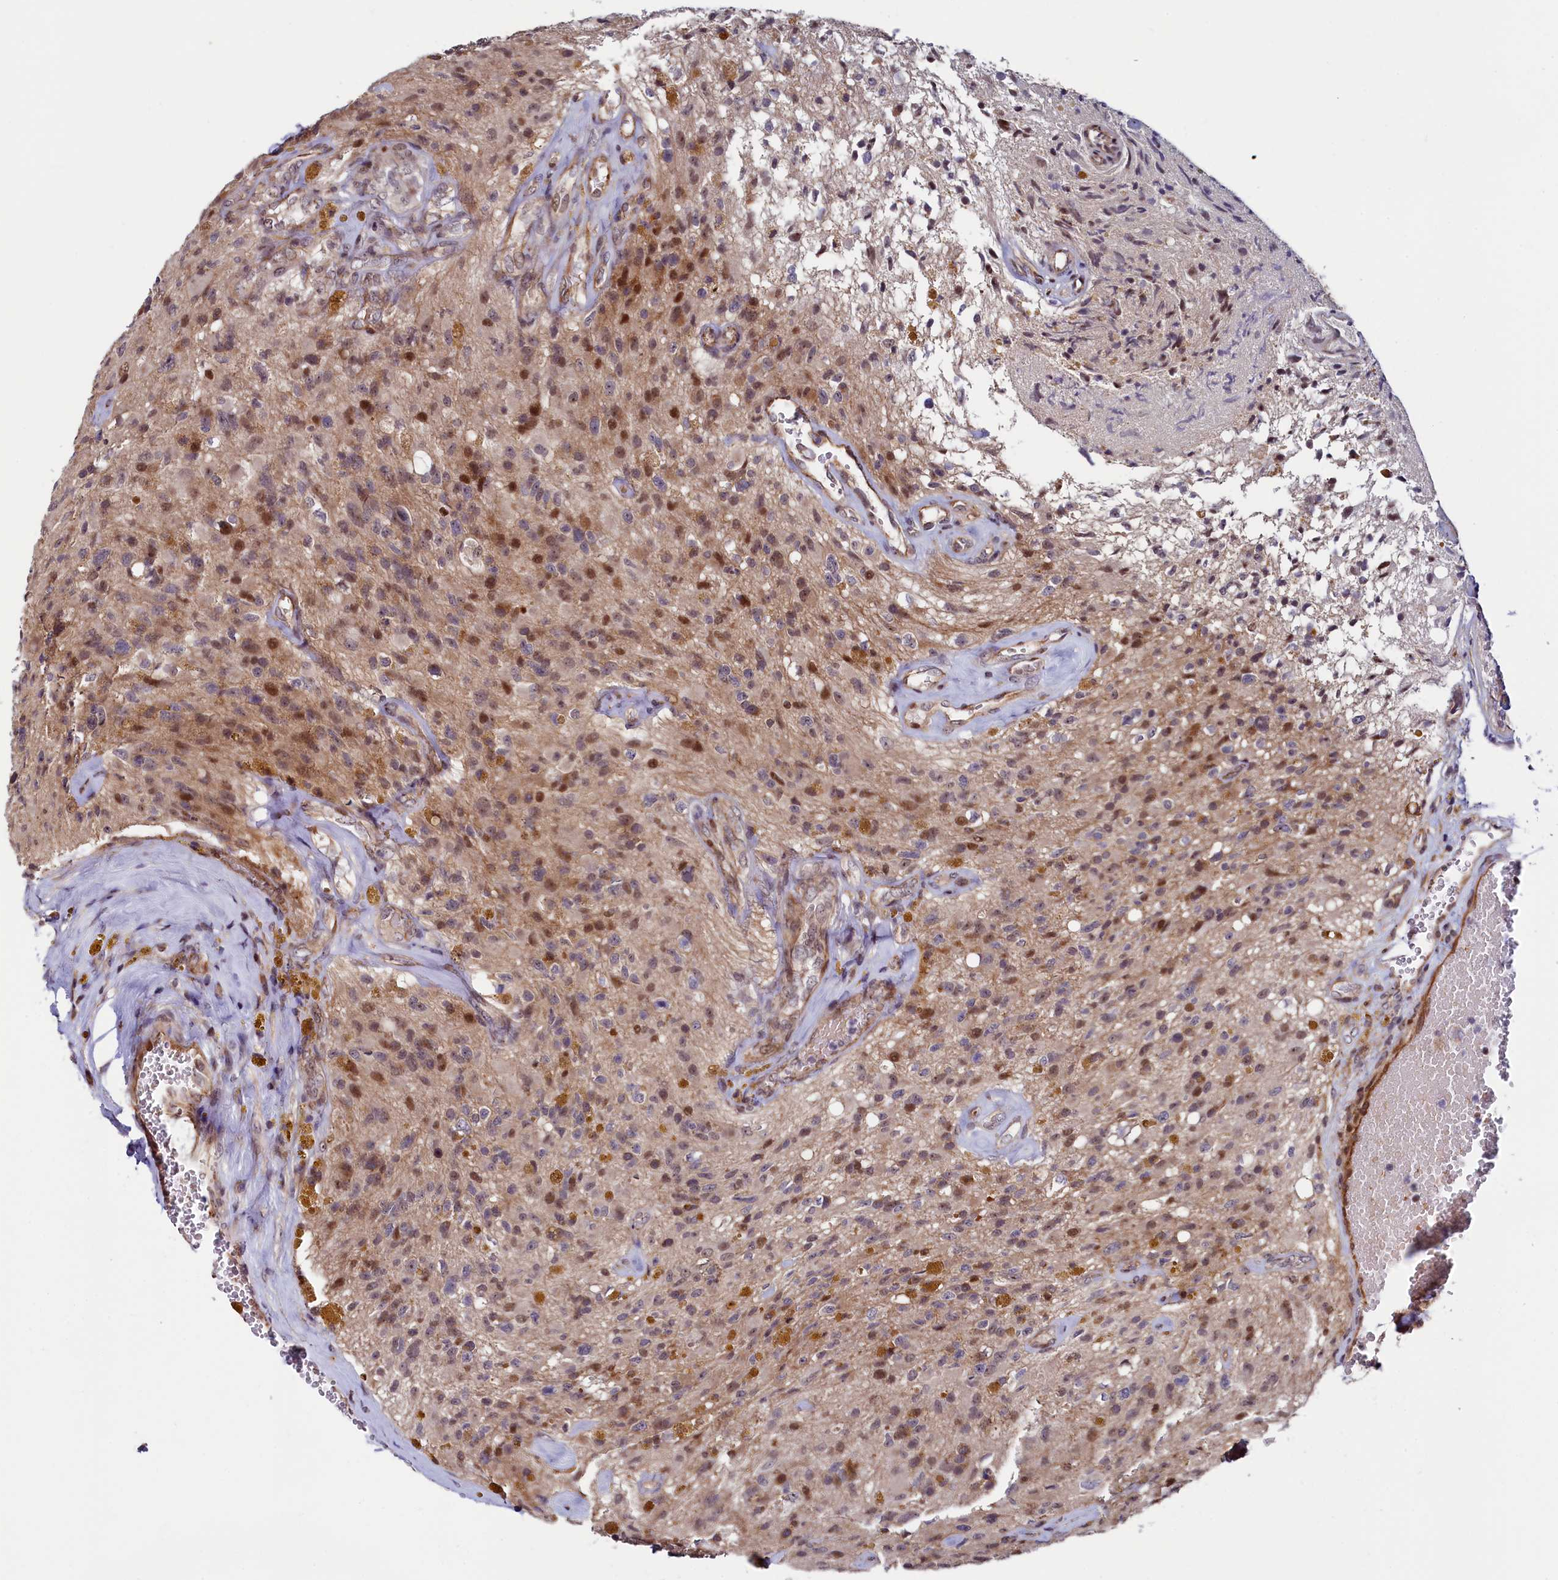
{"staining": {"intensity": "moderate", "quantity": "25%-75%", "location": "nuclear"}, "tissue": "glioma", "cell_type": "Tumor cells", "image_type": "cancer", "snomed": [{"axis": "morphology", "description": "Glioma, malignant, High grade"}, {"axis": "topography", "description": "Brain"}], "caption": "An immunohistochemistry histopathology image of neoplastic tissue is shown. Protein staining in brown highlights moderate nuclear positivity in malignant high-grade glioma within tumor cells.", "gene": "LEO1", "patient": {"sex": "male", "age": 69}}